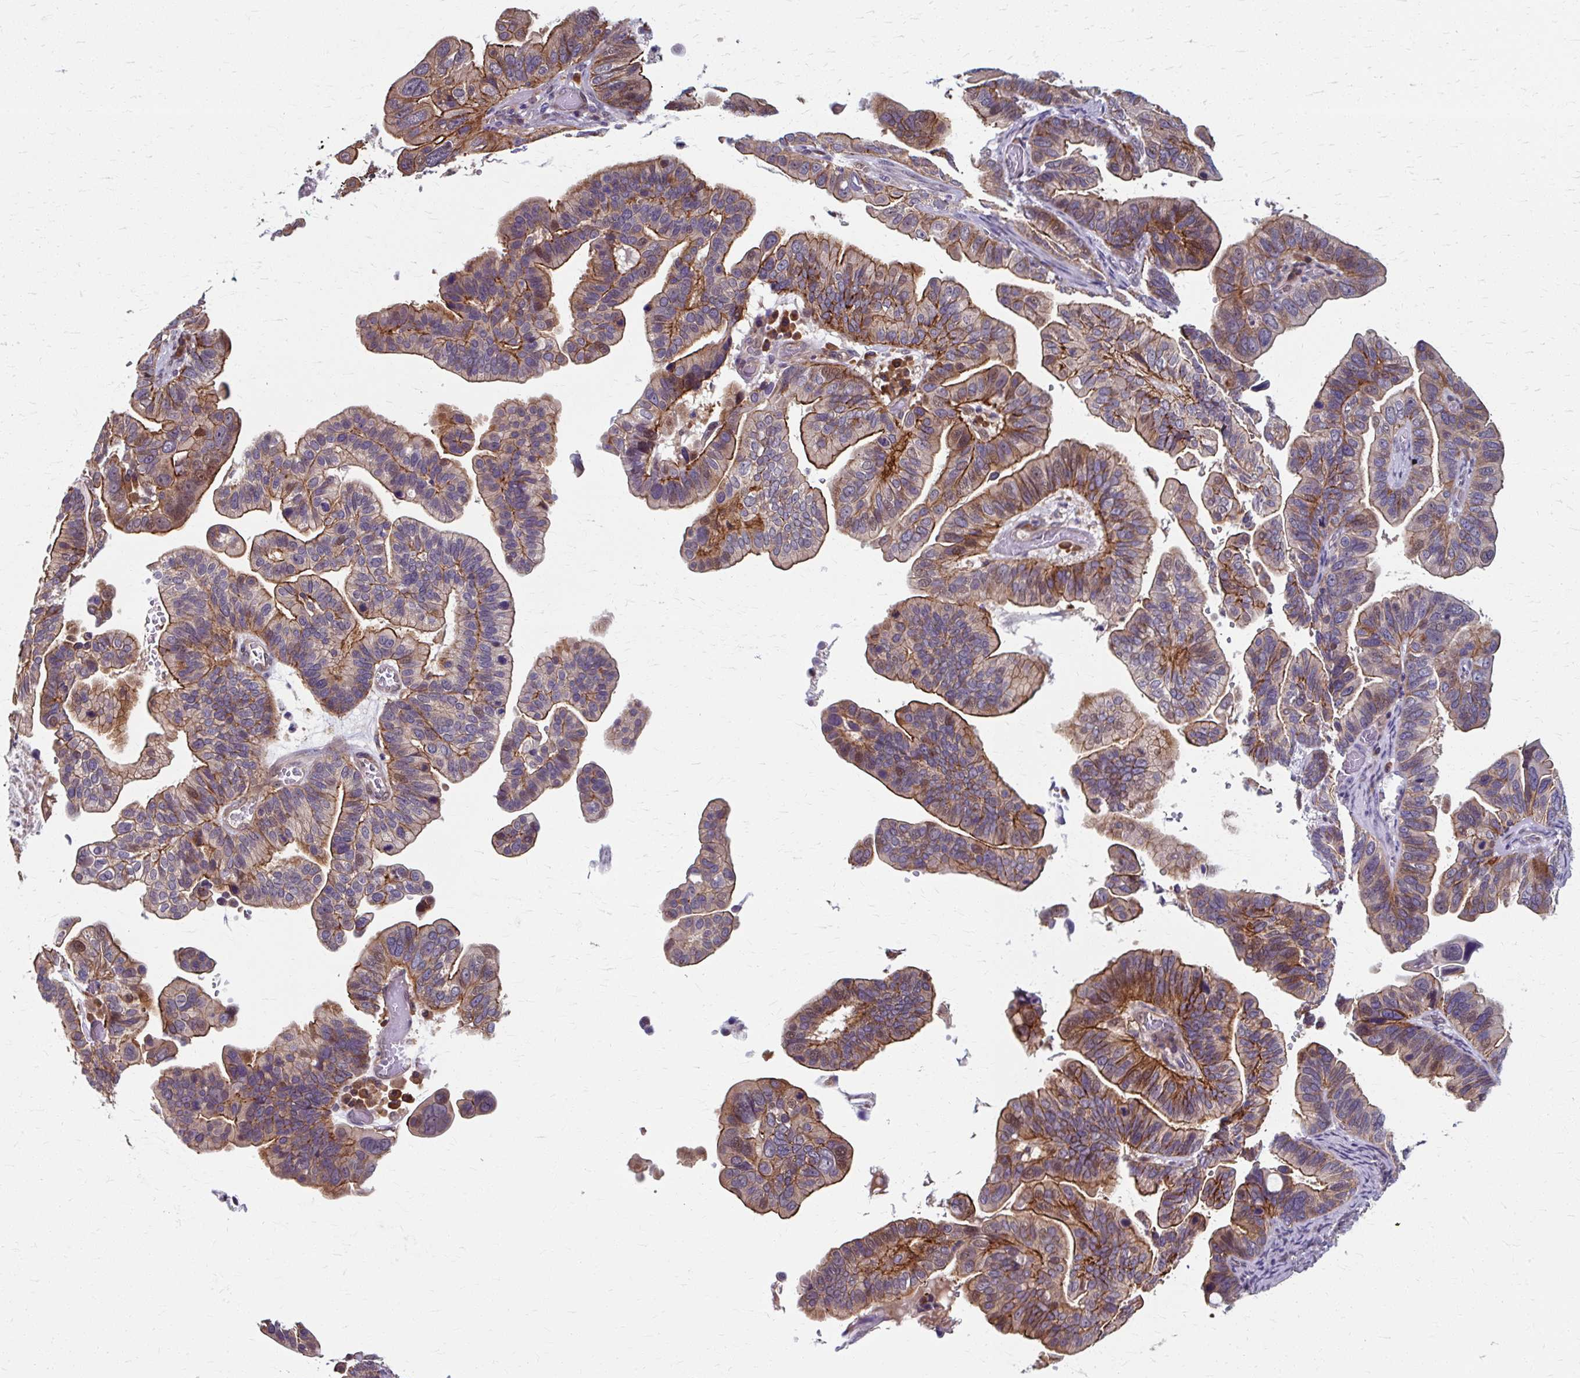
{"staining": {"intensity": "moderate", "quantity": ">75%", "location": "cytoplasmic/membranous"}, "tissue": "ovarian cancer", "cell_type": "Tumor cells", "image_type": "cancer", "snomed": [{"axis": "morphology", "description": "Cystadenocarcinoma, serous, NOS"}, {"axis": "topography", "description": "Ovary"}], "caption": "Immunohistochemistry (IHC) (DAB) staining of human serous cystadenocarcinoma (ovarian) displays moderate cytoplasmic/membranous protein expression in approximately >75% of tumor cells. Immunohistochemistry (IHC) stains the protein in brown and the nuclei are stained blue.", "gene": "ZNF555", "patient": {"sex": "female", "age": 56}}